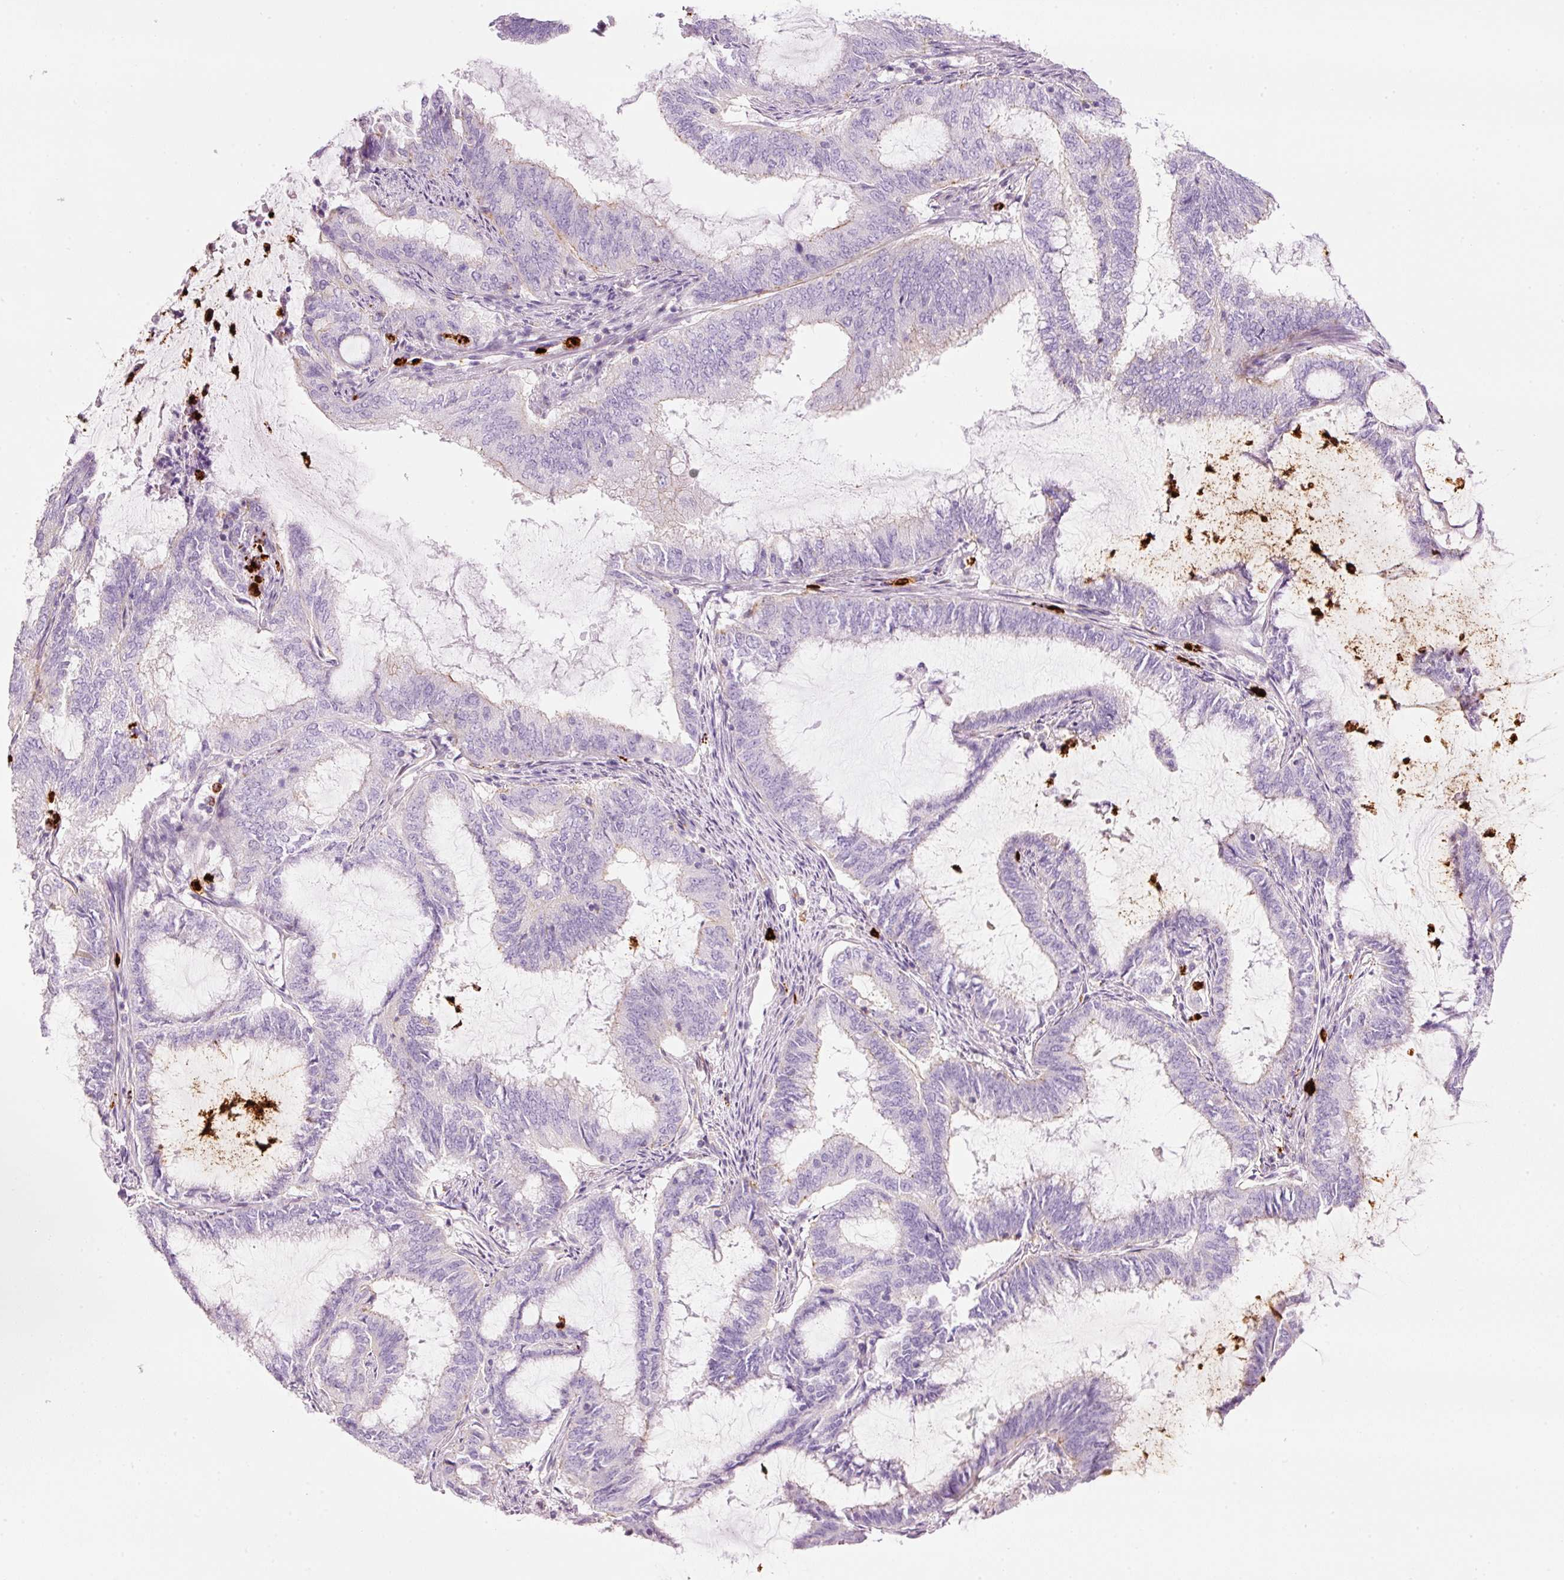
{"staining": {"intensity": "negative", "quantity": "none", "location": "none"}, "tissue": "endometrial cancer", "cell_type": "Tumor cells", "image_type": "cancer", "snomed": [{"axis": "morphology", "description": "Adenocarcinoma, NOS"}, {"axis": "topography", "description": "Endometrium"}], "caption": "A micrograph of human endometrial adenocarcinoma is negative for staining in tumor cells. (Brightfield microscopy of DAB (3,3'-diaminobenzidine) immunohistochemistry at high magnification).", "gene": "MAP3K3", "patient": {"sex": "female", "age": 51}}